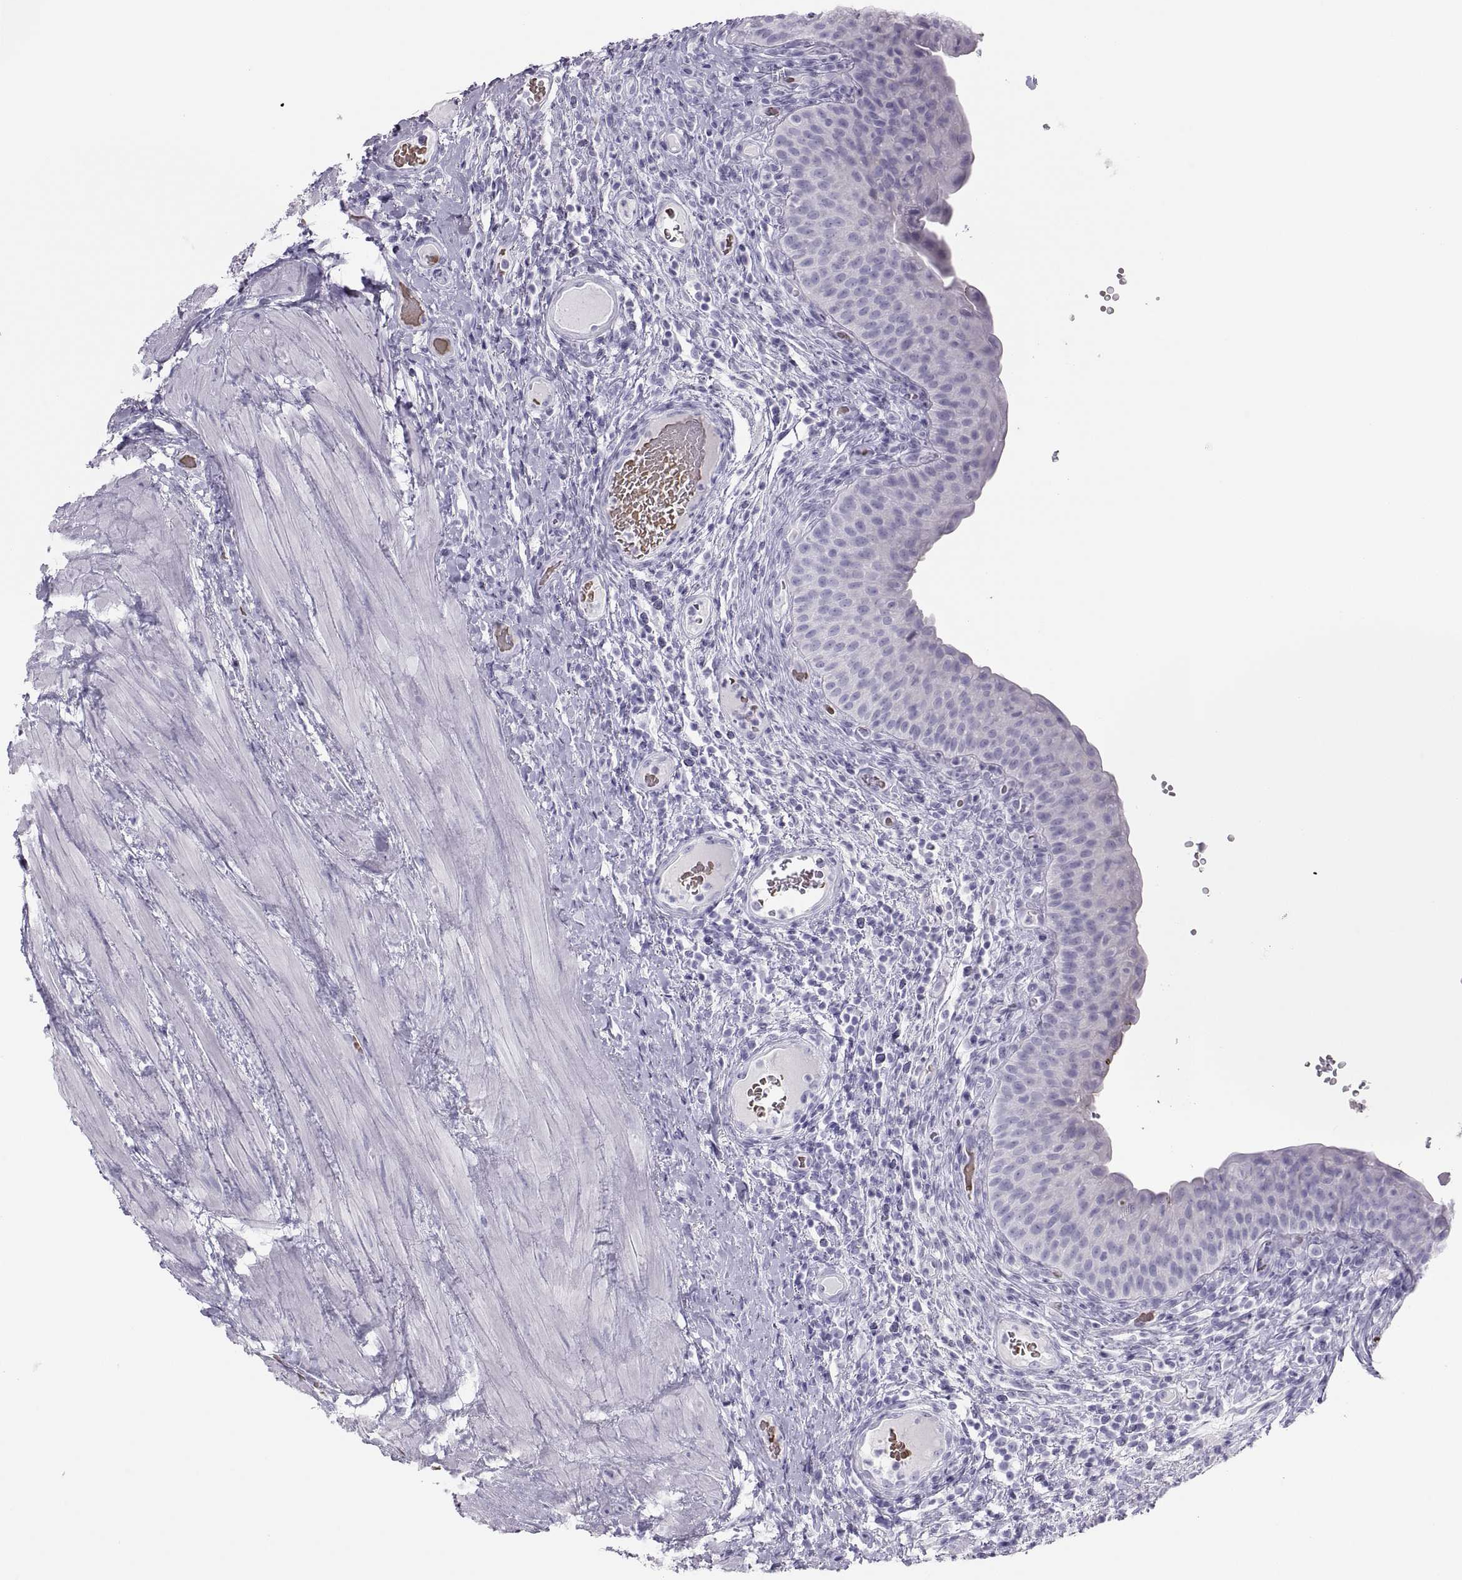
{"staining": {"intensity": "moderate", "quantity": "<25%", "location": "cytoplasmic/membranous"}, "tissue": "urinary bladder", "cell_type": "Urothelial cells", "image_type": "normal", "snomed": [{"axis": "morphology", "description": "Normal tissue, NOS"}, {"axis": "topography", "description": "Urinary bladder"}], "caption": "Moderate cytoplasmic/membranous staining is appreciated in approximately <25% of urothelial cells in normal urinary bladder.", "gene": "SEMG1", "patient": {"sex": "male", "age": 66}}